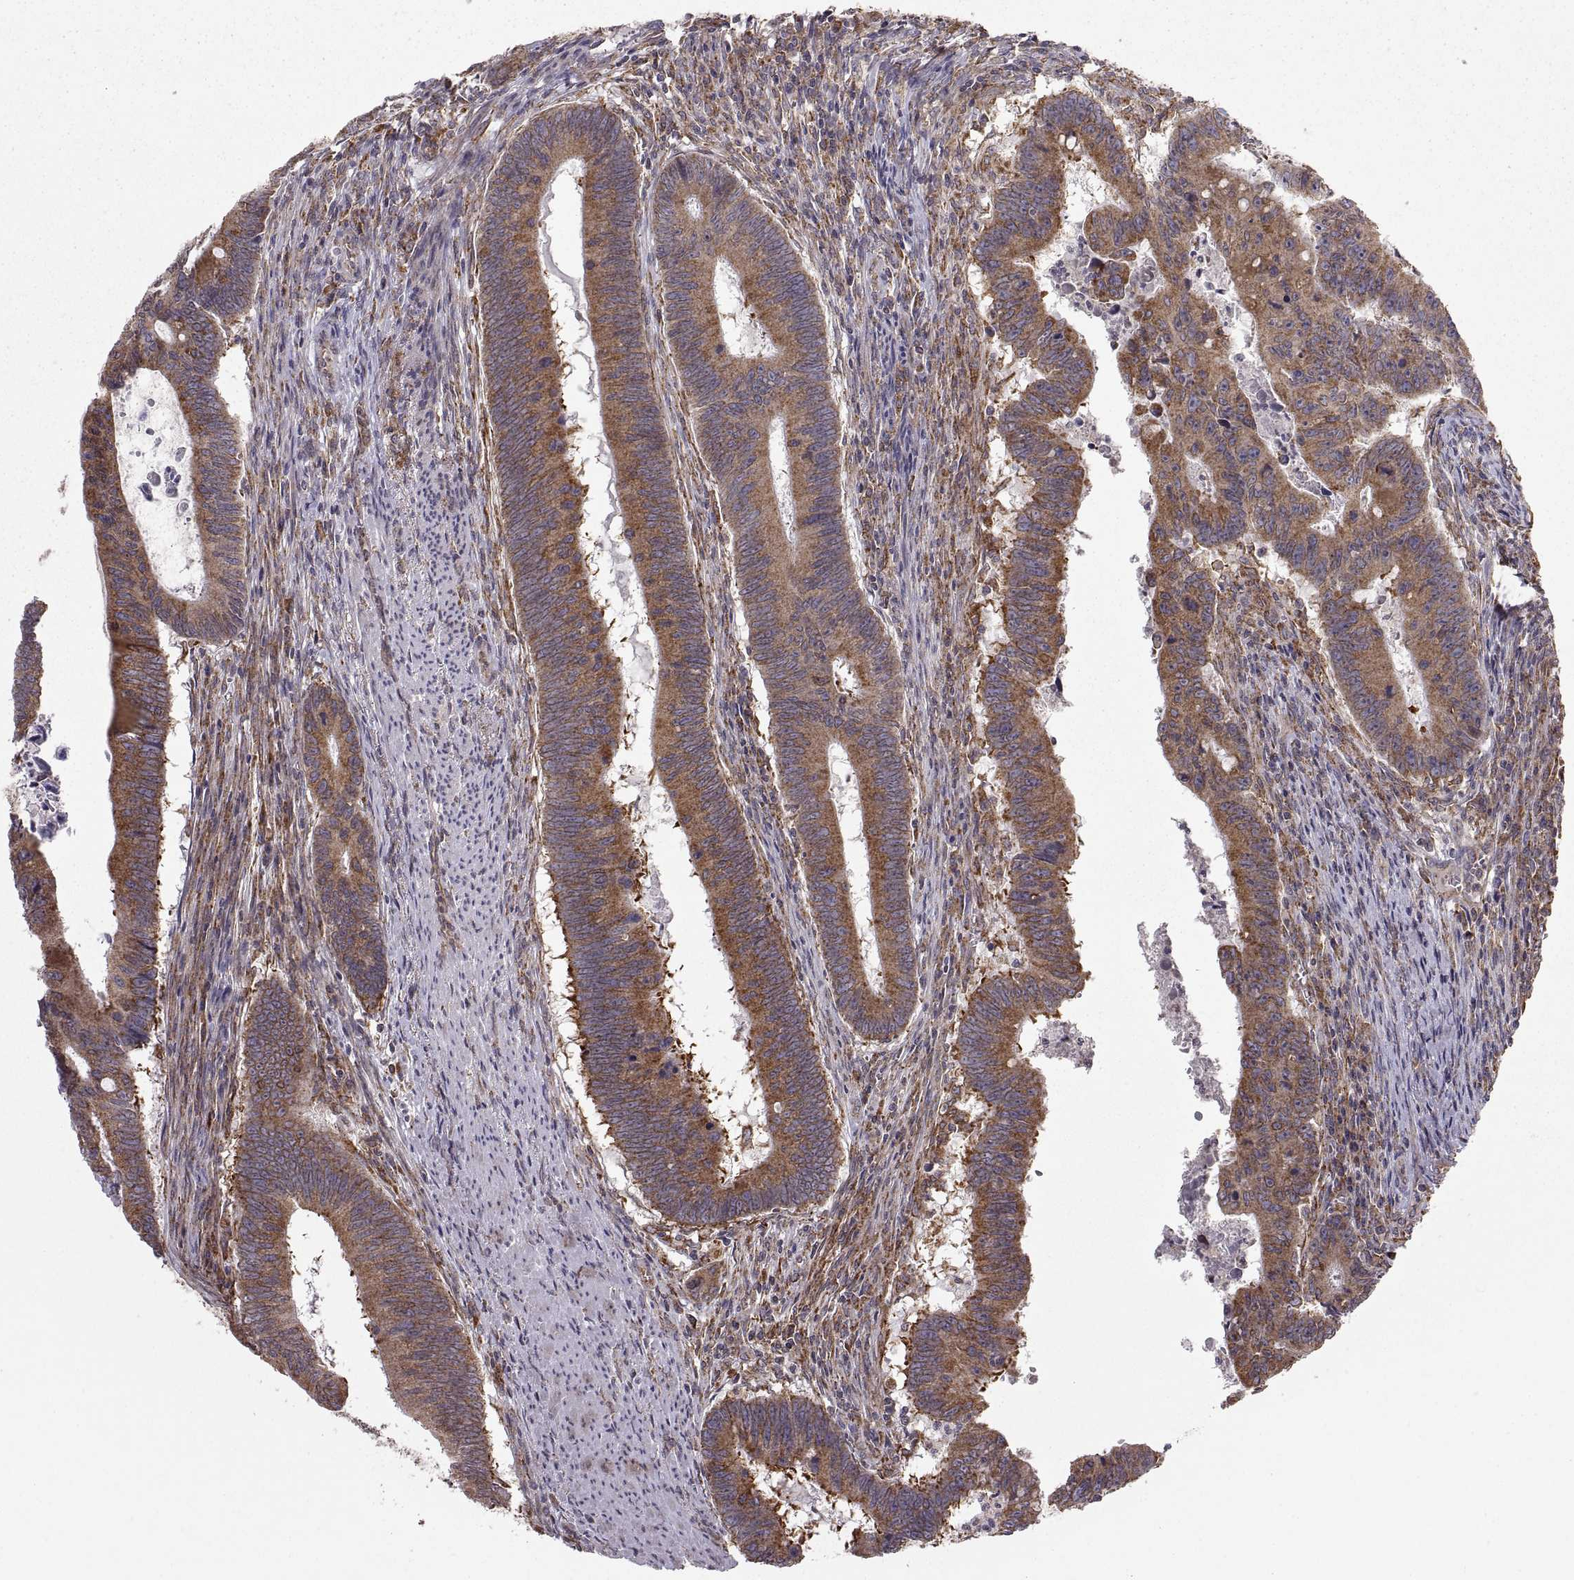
{"staining": {"intensity": "moderate", "quantity": "25%-75%", "location": "cytoplasmic/membranous"}, "tissue": "colorectal cancer", "cell_type": "Tumor cells", "image_type": "cancer", "snomed": [{"axis": "morphology", "description": "Adenocarcinoma, NOS"}, {"axis": "topography", "description": "Colon"}], "caption": "Immunohistochemistry of human colorectal cancer shows medium levels of moderate cytoplasmic/membranous expression in about 25%-75% of tumor cells. The protein is stained brown, and the nuclei are stained in blue (DAB IHC with brightfield microscopy, high magnification).", "gene": "PDIA3", "patient": {"sex": "female", "age": 87}}